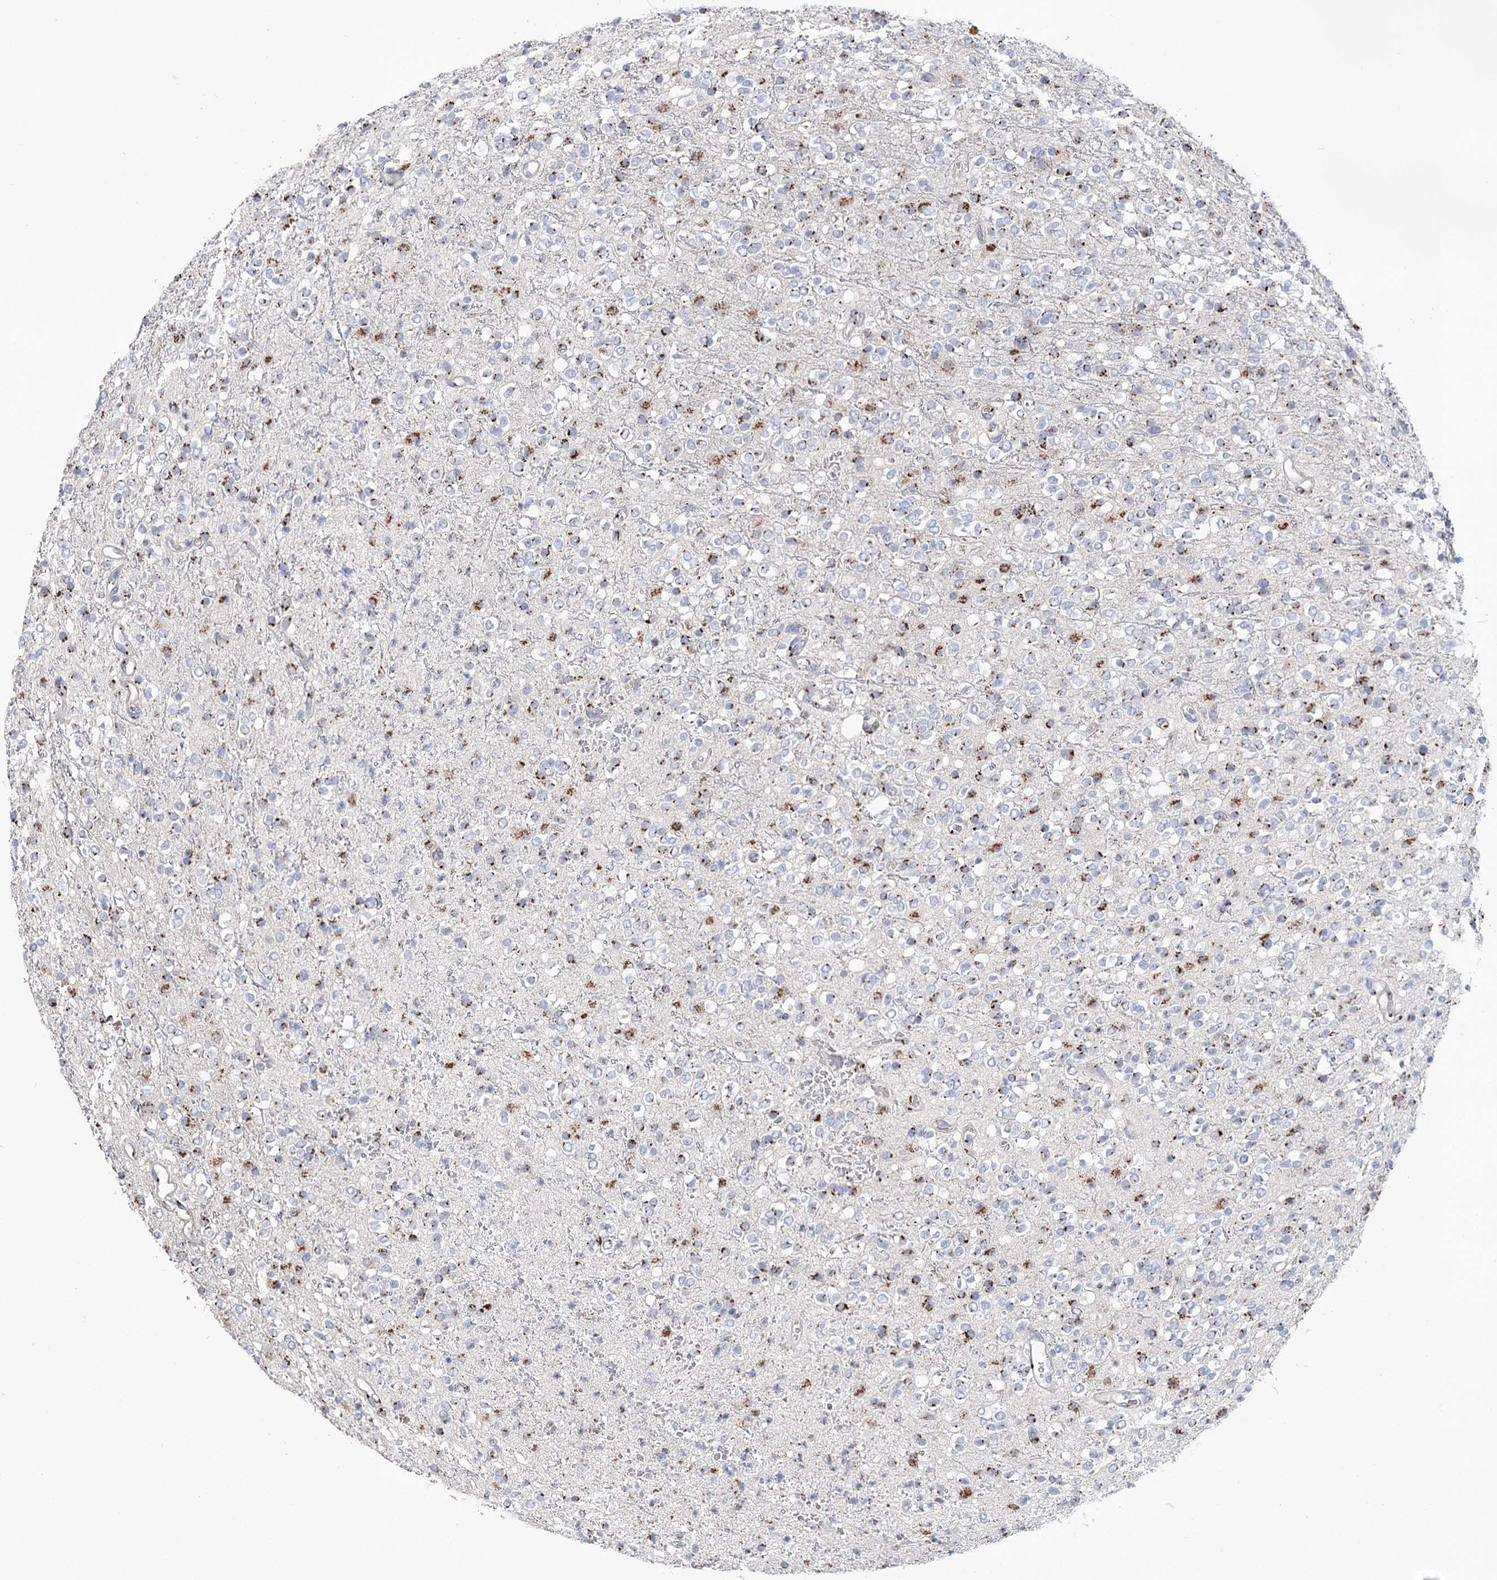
{"staining": {"intensity": "moderate", "quantity": "25%-75%", "location": "cytoplasmic/membranous"}, "tissue": "glioma", "cell_type": "Tumor cells", "image_type": "cancer", "snomed": [{"axis": "morphology", "description": "Glioma, malignant, High grade"}, {"axis": "topography", "description": "Brain"}], "caption": "Moderate cytoplasmic/membranous staining is present in approximately 25%-75% of tumor cells in malignant glioma (high-grade).", "gene": "TMEM165", "patient": {"sex": "male", "age": 34}}